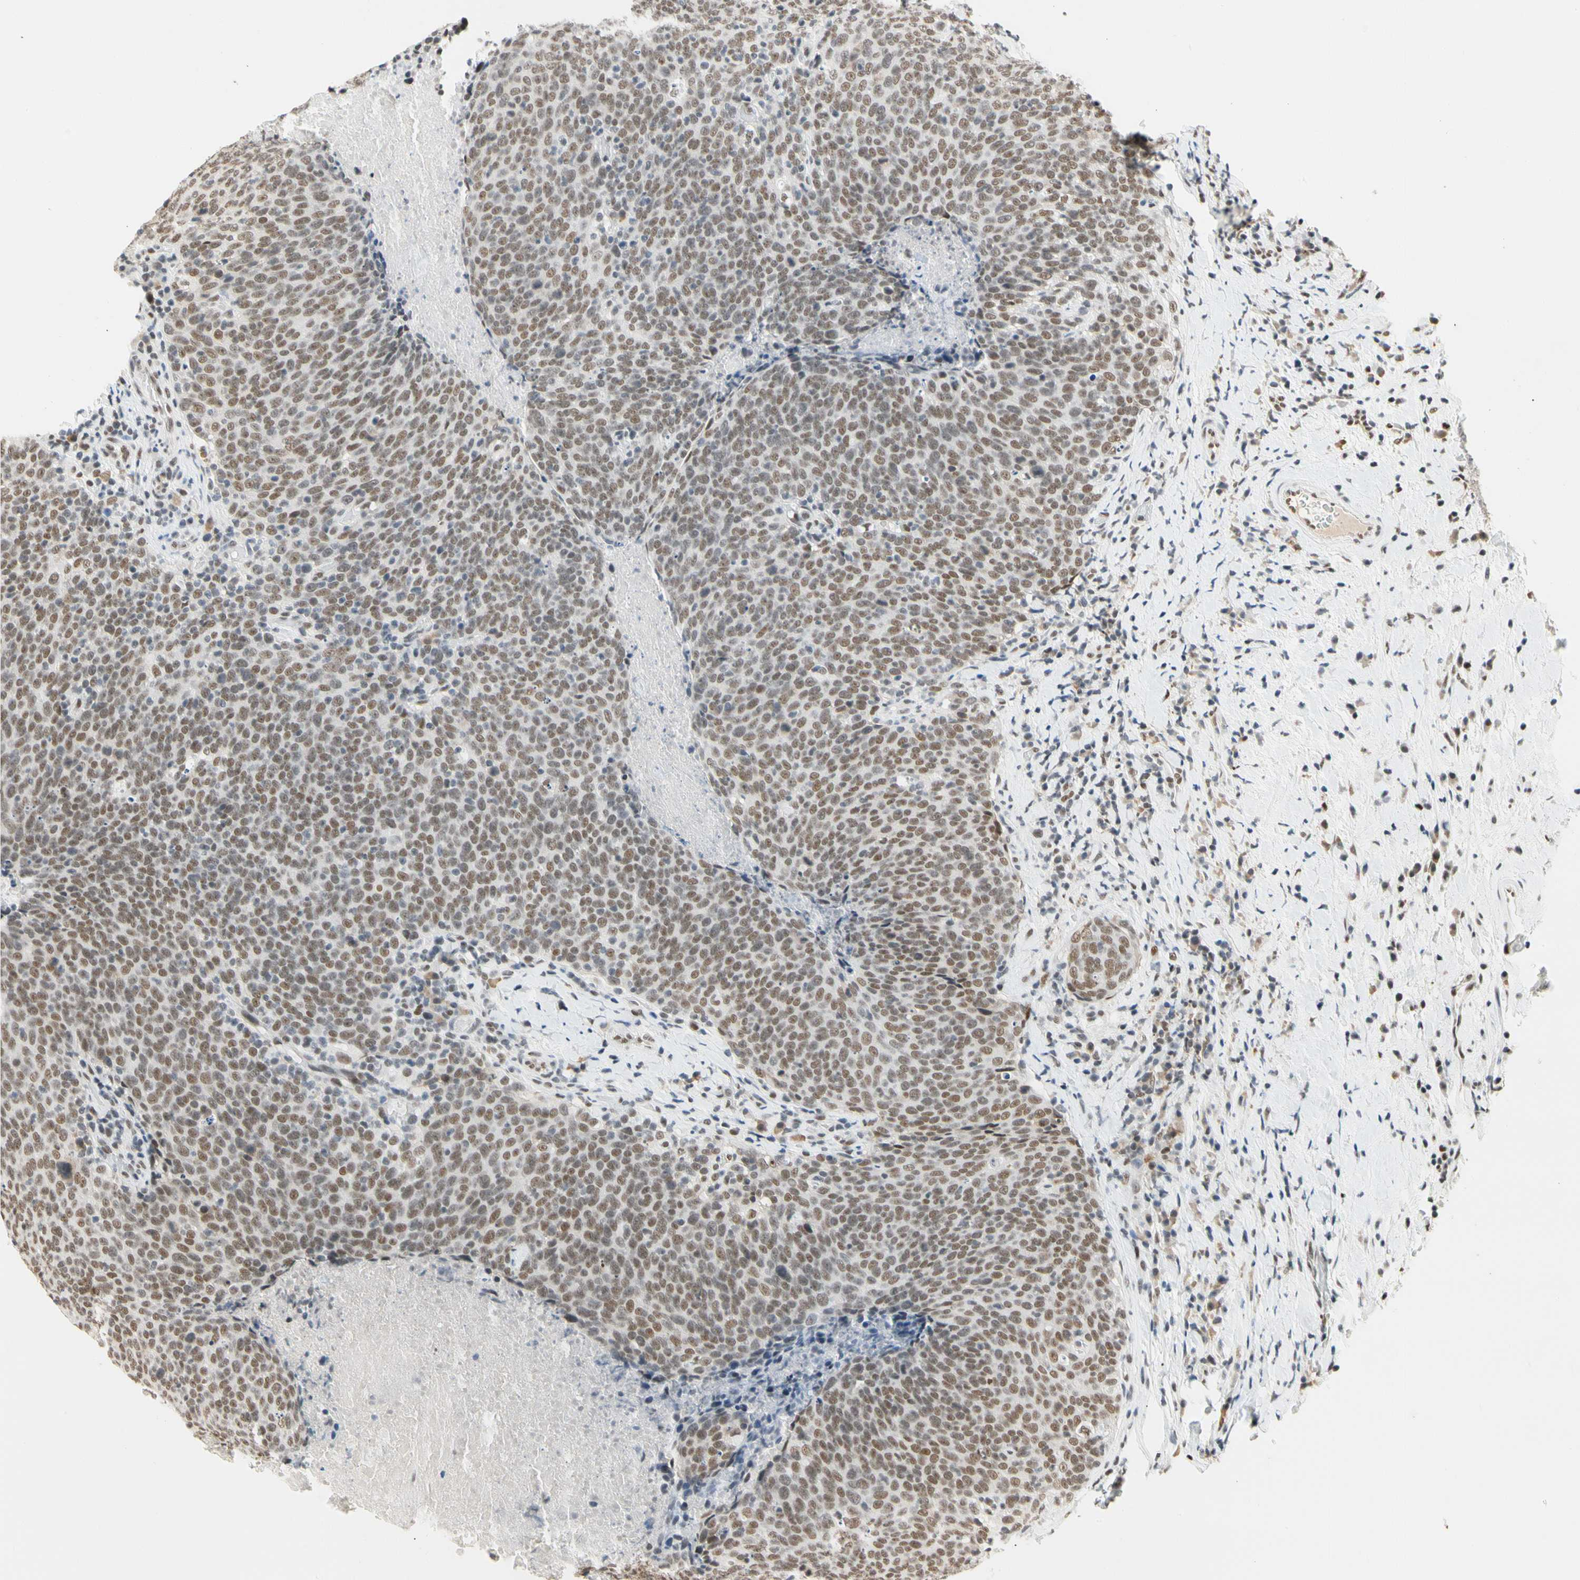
{"staining": {"intensity": "moderate", "quantity": ">75%", "location": "nuclear"}, "tissue": "head and neck cancer", "cell_type": "Tumor cells", "image_type": "cancer", "snomed": [{"axis": "morphology", "description": "Squamous cell carcinoma, NOS"}, {"axis": "morphology", "description": "Squamous cell carcinoma, metastatic, NOS"}, {"axis": "topography", "description": "Lymph node"}, {"axis": "topography", "description": "Head-Neck"}], "caption": "Tumor cells show moderate nuclear expression in about >75% of cells in head and neck metastatic squamous cell carcinoma.", "gene": "ZSCAN16", "patient": {"sex": "male", "age": 62}}